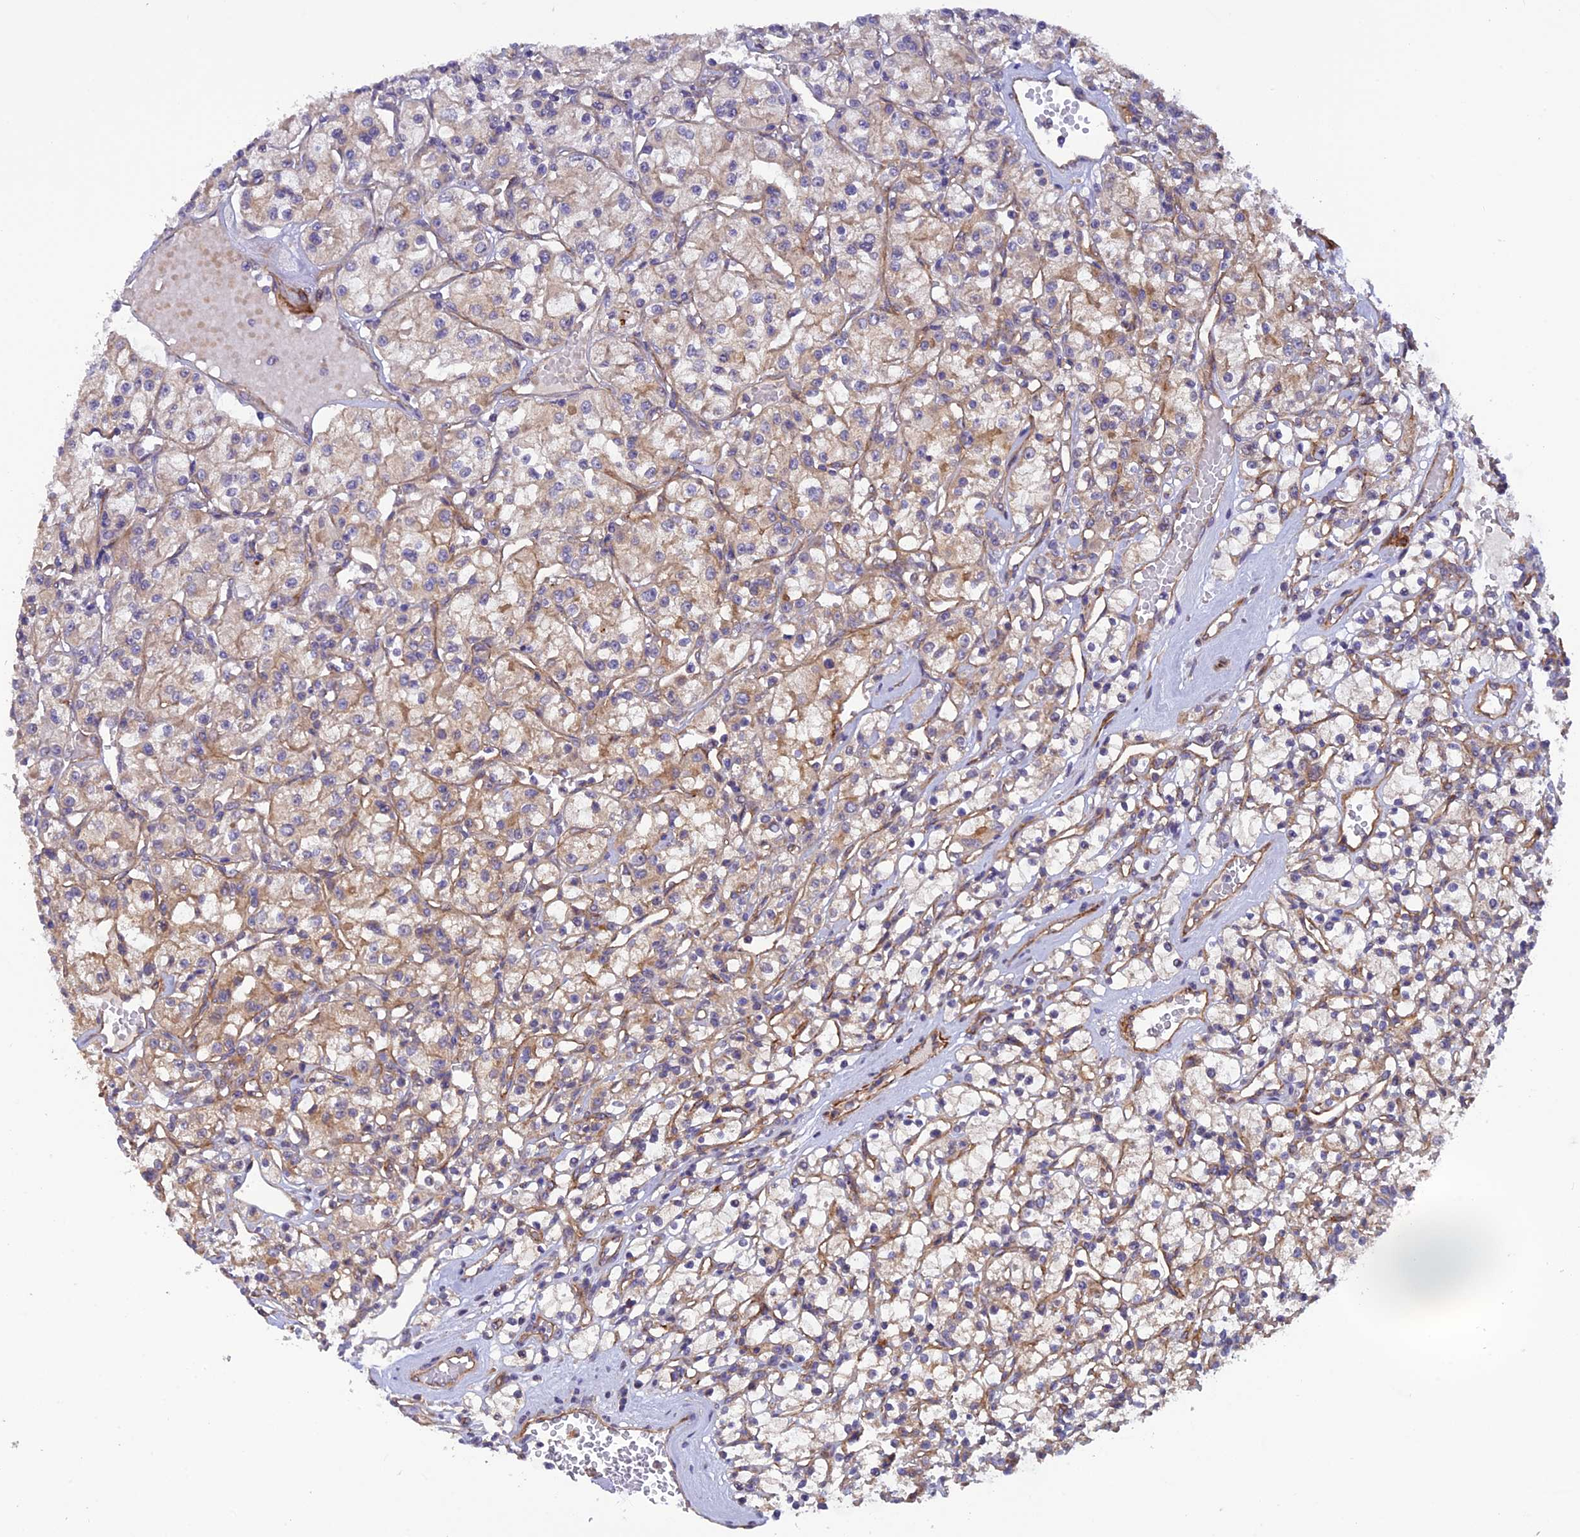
{"staining": {"intensity": "weak", "quantity": "25%-75%", "location": "cytoplasmic/membranous"}, "tissue": "renal cancer", "cell_type": "Tumor cells", "image_type": "cancer", "snomed": [{"axis": "morphology", "description": "Adenocarcinoma, NOS"}, {"axis": "topography", "description": "Kidney"}], "caption": "Approximately 25%-75% of tumor cells in human adenocarcinoma (renal) exhibit weak cytoplasmic/membranous protein staining as visualized by brown immunohistochemical staining.", "gene": "ADAMTS15", "patient": {"sex": "female", "age": 59}}